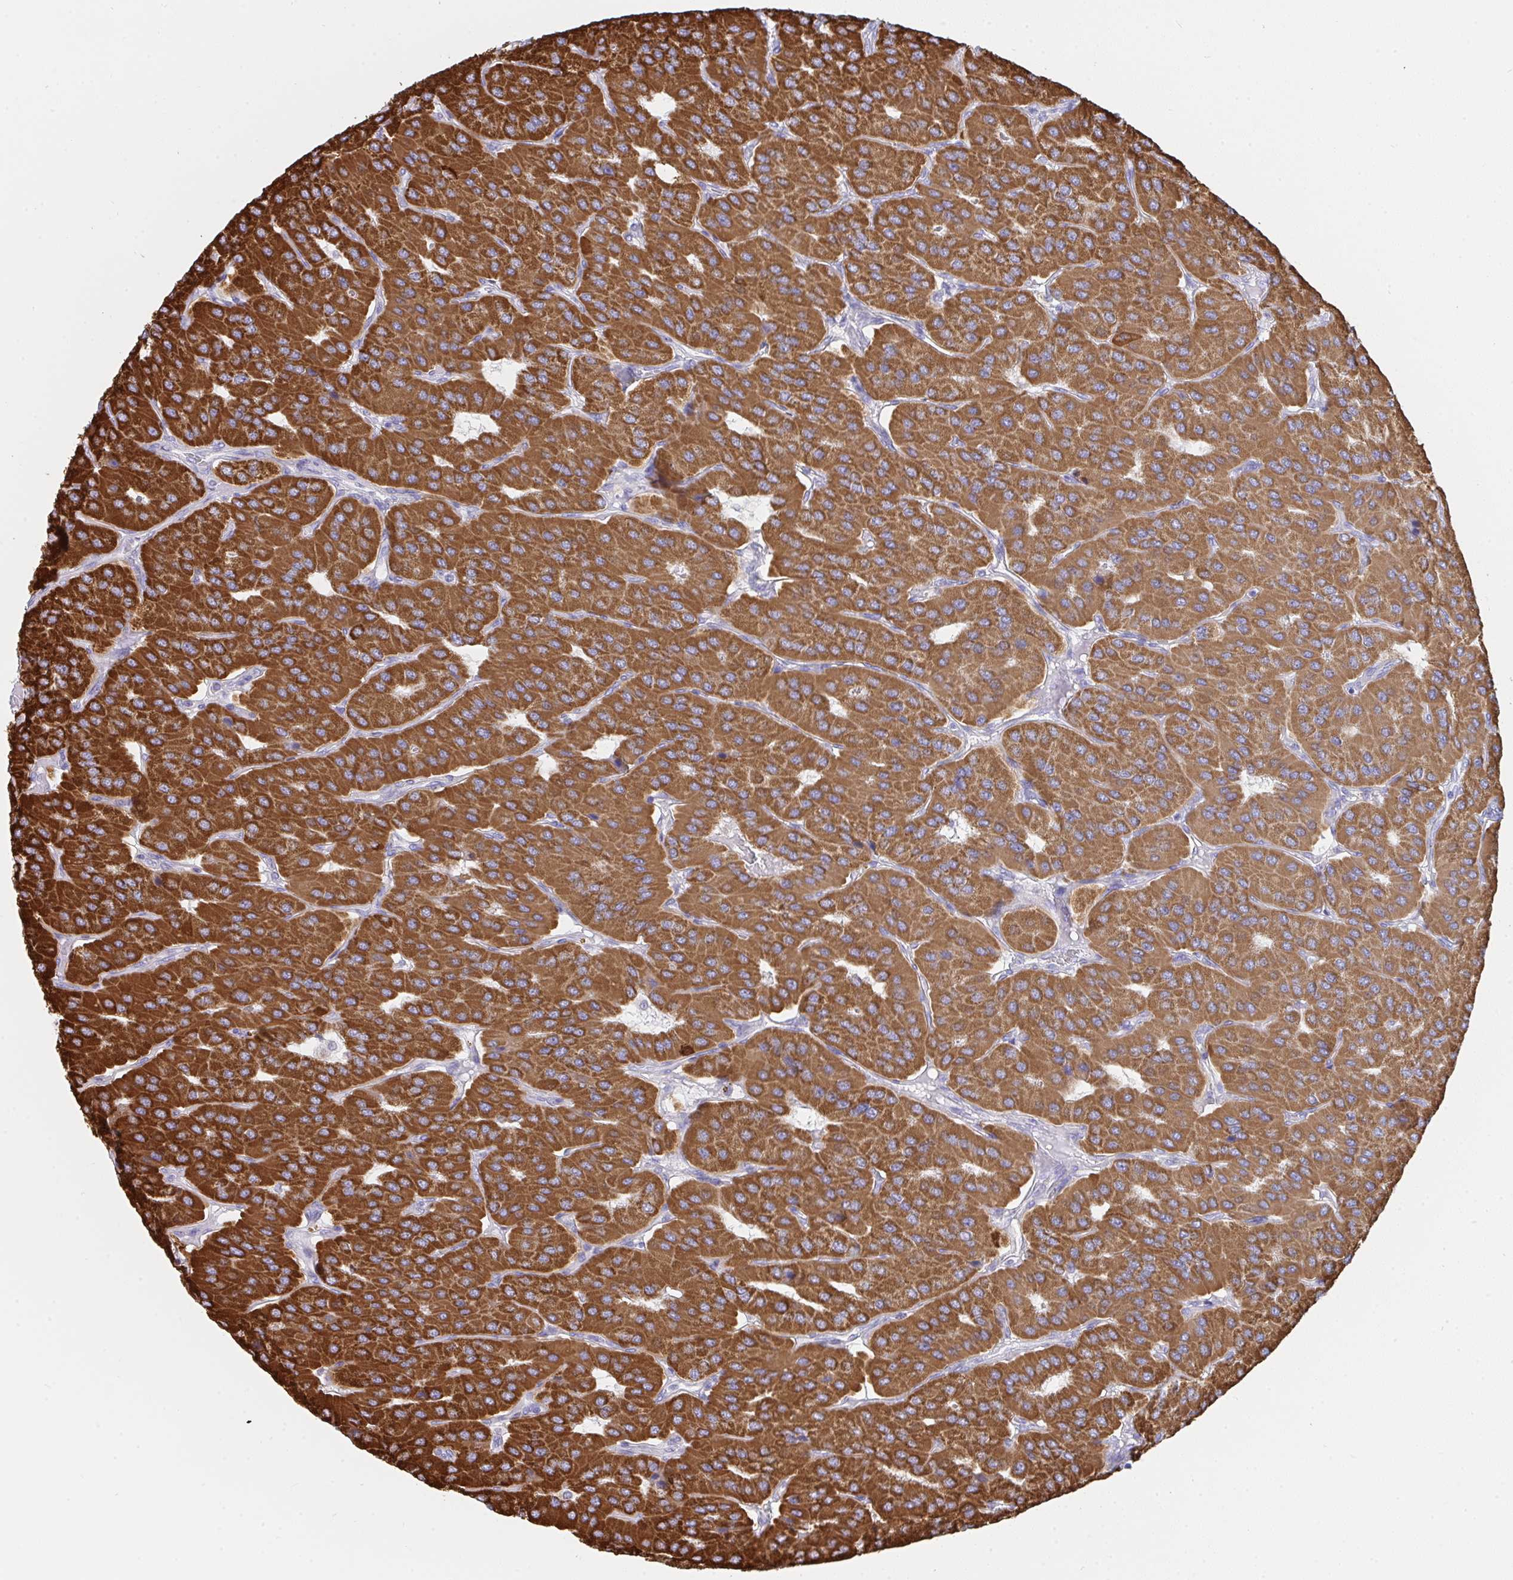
{"staining": {"intensity": "strong", "quantity": ">75%", "location": "cytoplasmic/membranous"}, "tissue": "parathyroid gland", "cell_type": "Glandular cells", "image_type": "normal", "snomed": [{"axis": "morphology", "description": "Normal tissue, NOS"}, {"axis": "morphology", "description": "Adenoma, NOS"}, {"axis": "topography", "description": "Parathyroid gland"}], "caption": "An IHC histopathology image of unremarkable tissue is shown. Protein staining in brown highlights strong cytoplasmic/membranous positivity in parathyroid gland within glandular cells.", "gene": "AIFM1", "patient": {"sex": "female", "age": 86}}